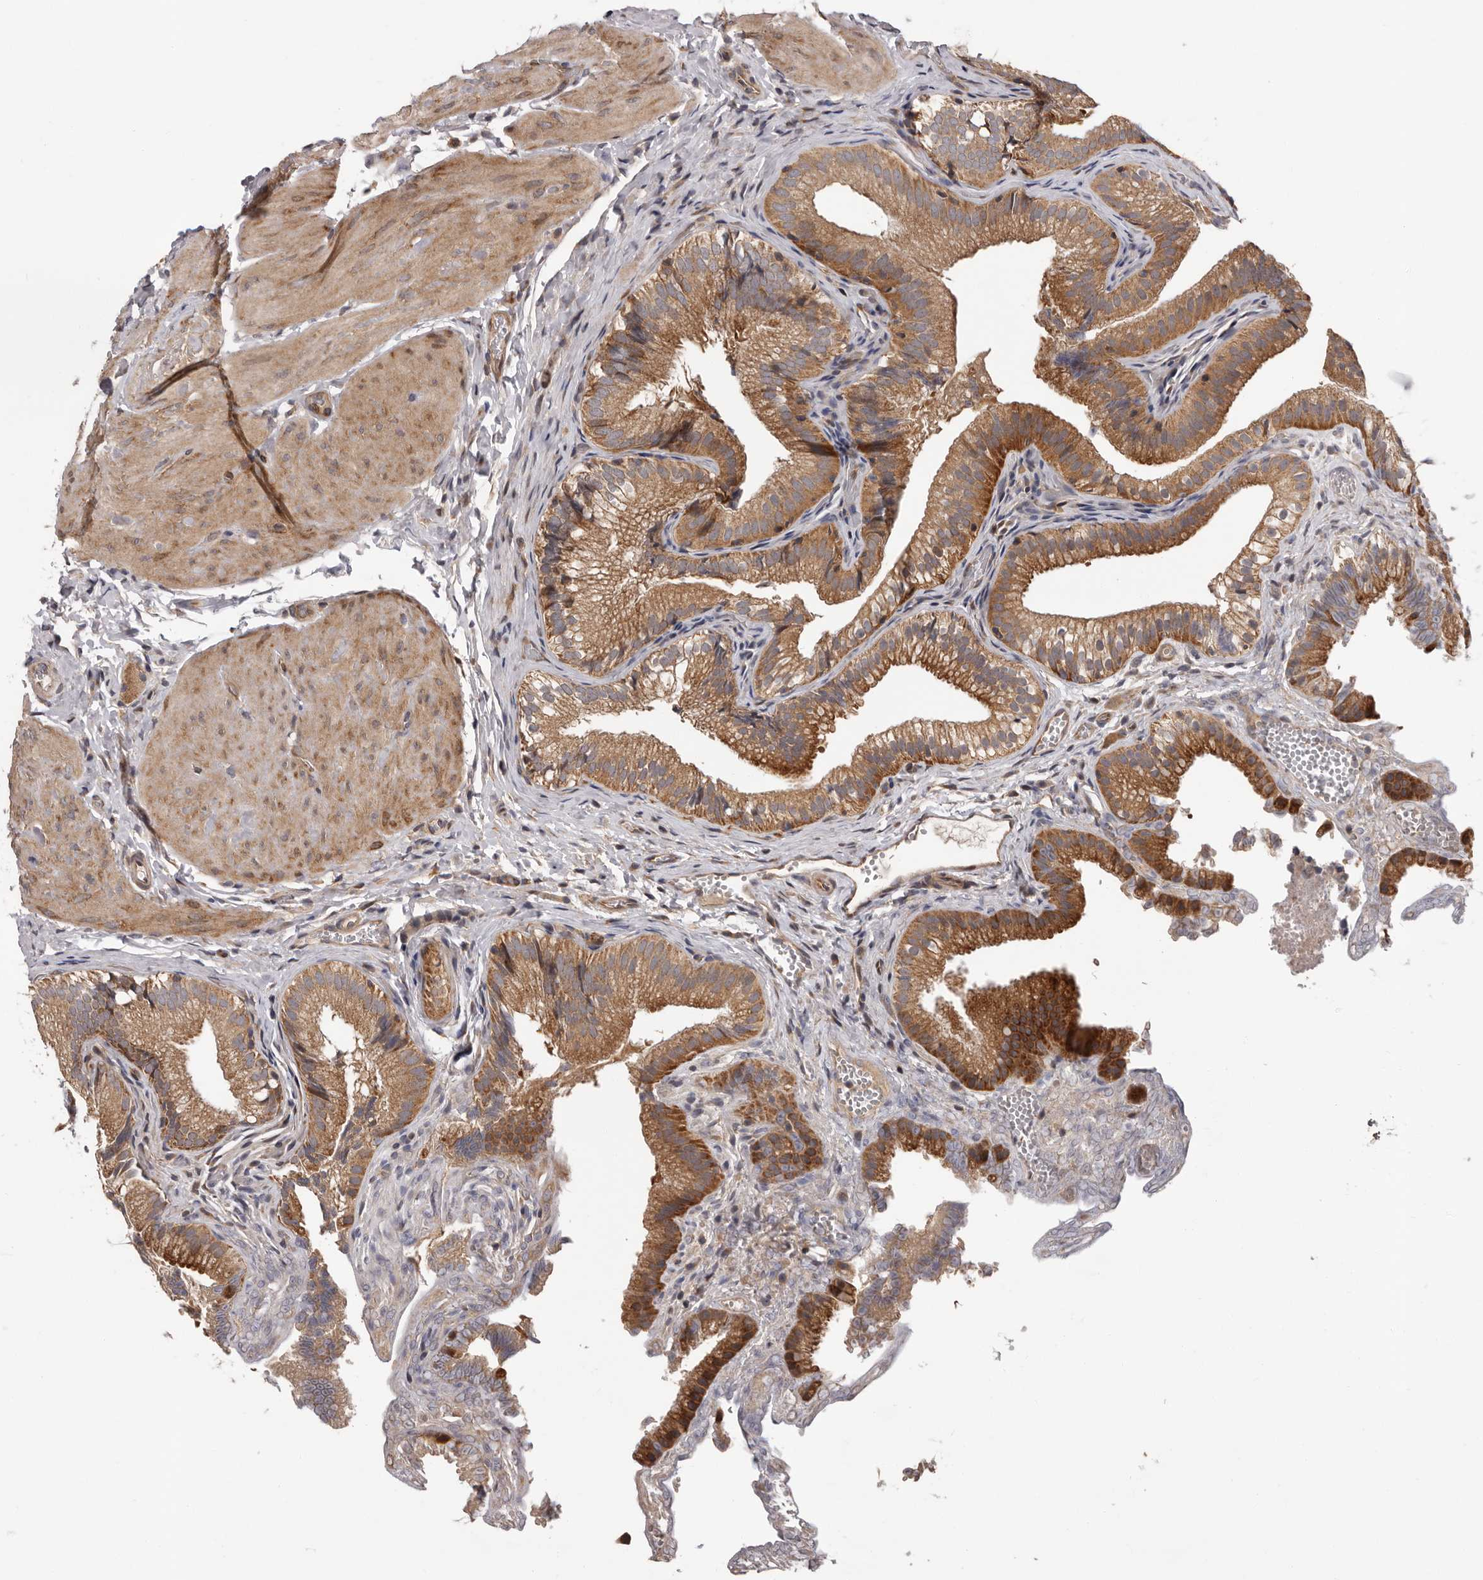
{"staining": {"intensity": "moderate", "quantity": ">75%", "location": "cytoplasmic/membranous"}, "tissue": "gallbladder", "cell_type": "Glandular cells", "image_type": "normal", "snomed": [{"axis": "morphology", "description": "Normal tissue, NOS"}, {"axis": "topography", "description": "Gallbladder"}], "caption": "This histopathology image shows normal gallbladder stained with immunohistochemistry (IHC) to label a protein in brown. The cytoplasmic/membranous of glandular cells show moderate positivity for the protein. Nuclei are counter-stained blue.", "gene": "VPS37A", "patient": {"sex": "female", "age": 30}}